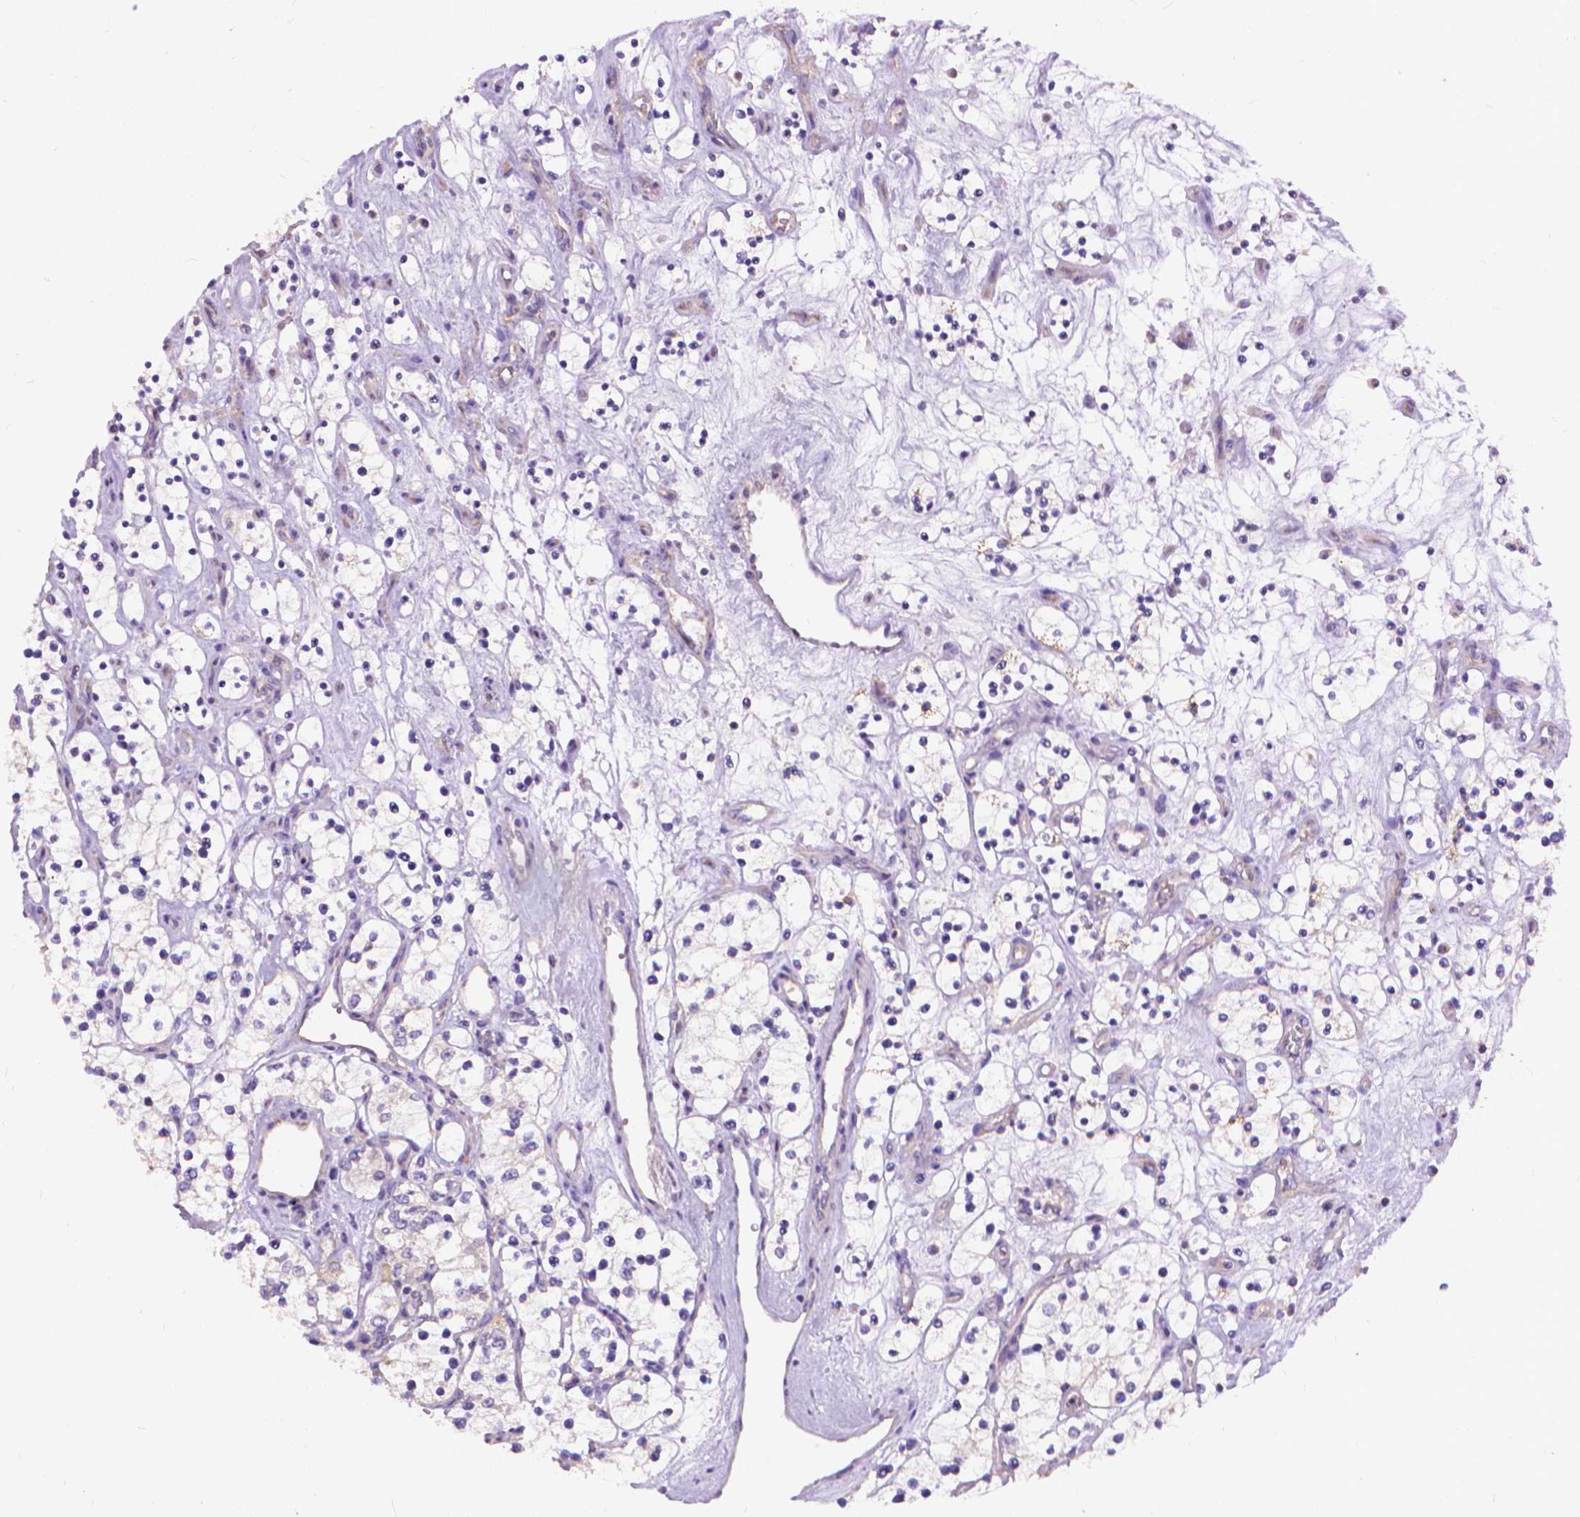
{"staining": {"intensity": "negative", "quantity": "none", "location": "none"}, "tissue": "renal cancer", "cell_type": "Tumor cells", "image_type": "cancer", "snomed": [{"axis": "morphology", "description": "Adenocarcinoma, NOS"}, {"axis": "topography", "description": "Kidney"}], "caption": "Image shows no protein staining in tumor cells of adenocarcinoma (renal) tissue. (Brightfield microscopy of DAB (3,3'-diaminobenzidine) IHC at high magnification).", "gene": "SYN1", "patient": {"sex": "female", "age": 69}}